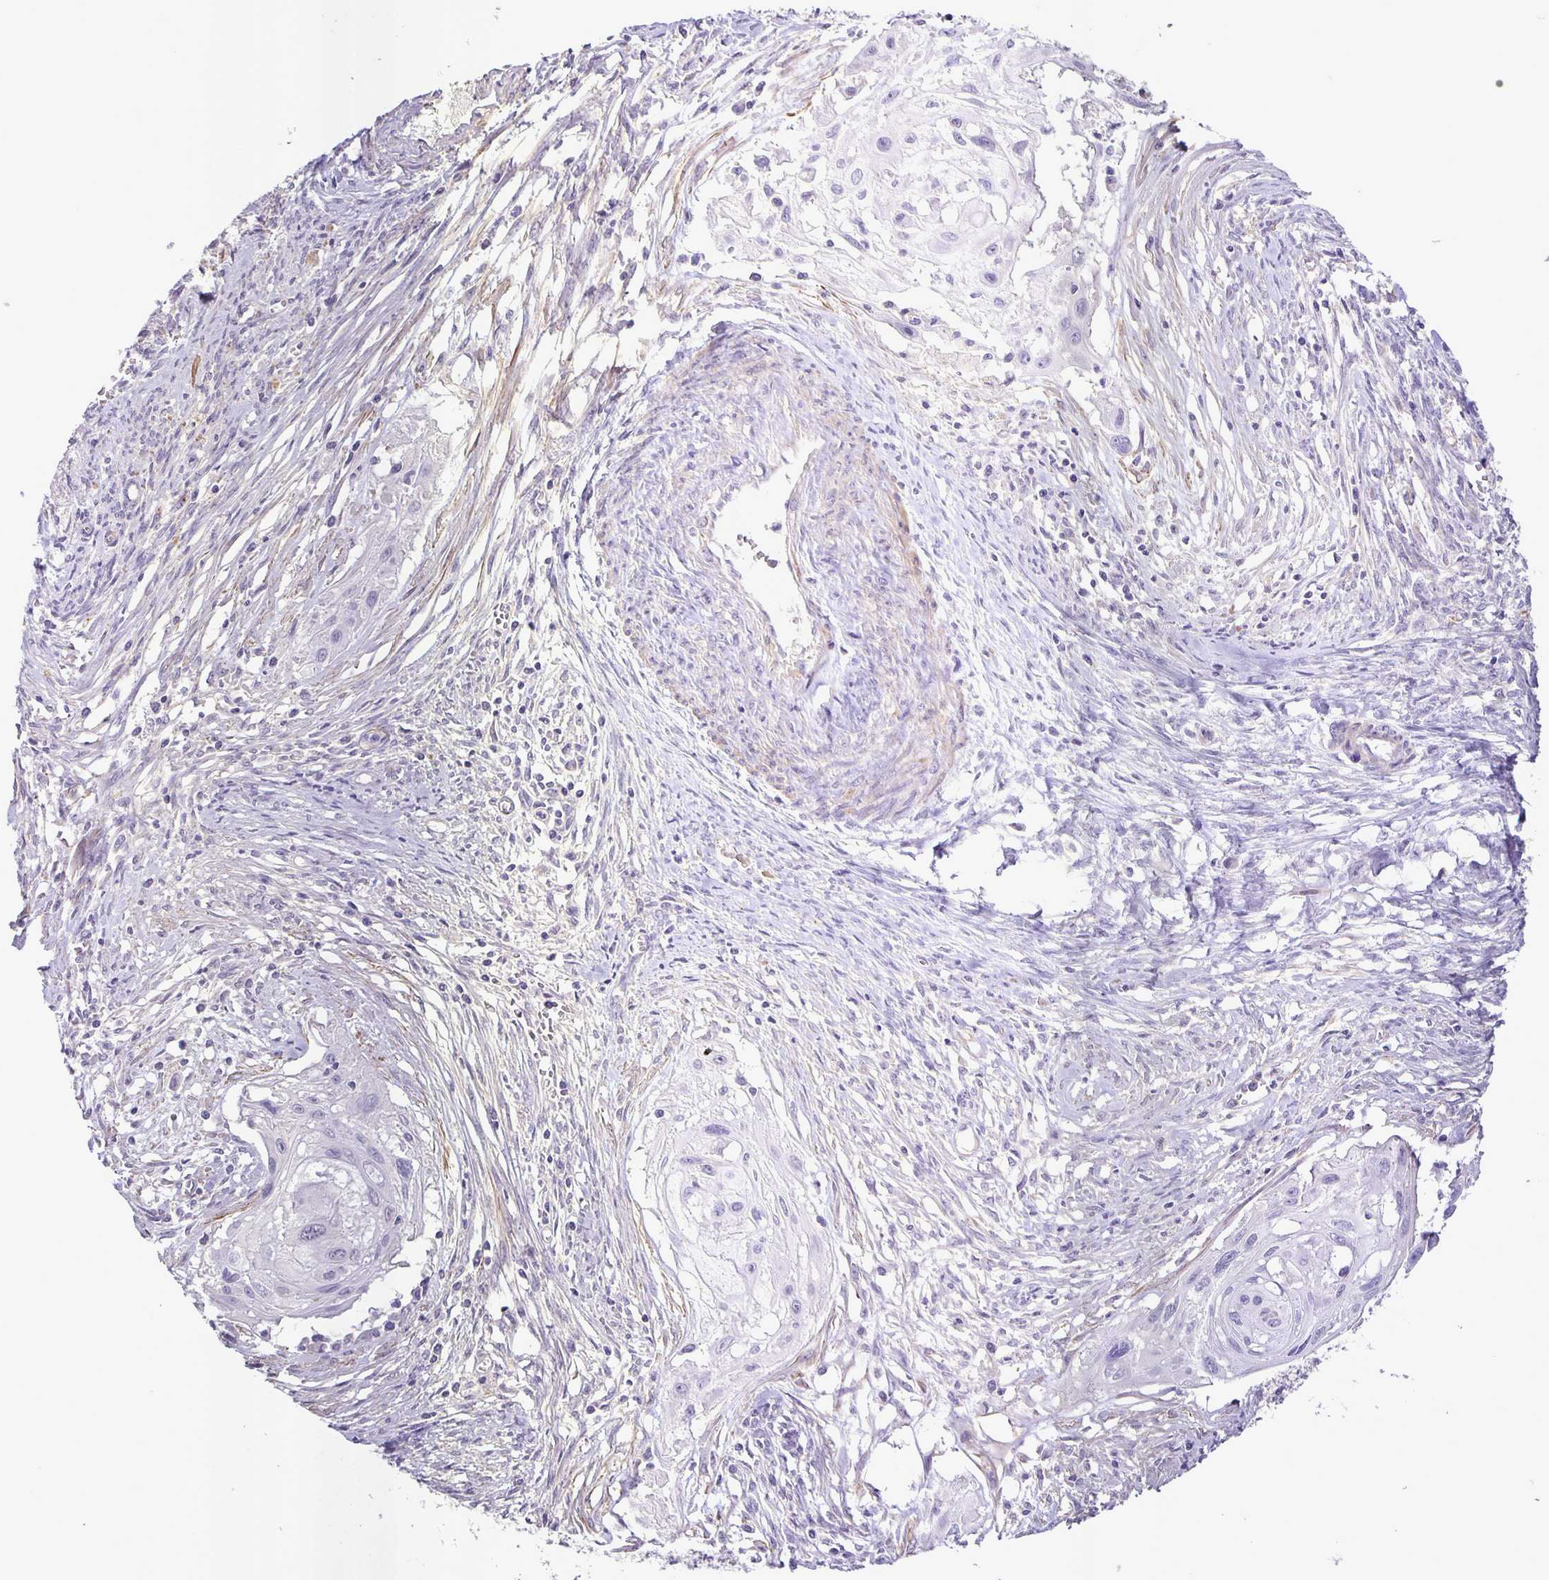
{"staining": {"intensity": "negative", "quantity": "none", "location": "none"}, "tissue": "cervical cancer", "cell_type": "Tumor cells", "image_type": "cancer", "snomed": [{"axis": "morphology", "description": "Squamous cell carcinoma, NOS"}, {"axis": "topography", "description": "Cervix"}], "caption": "A high-resolution image shows IHC staining of cervical cancer, which exhibits no significant staining in tumor cells.", "gene": "SRCIN1", "patient": {"sex": "female", "age": 49}}